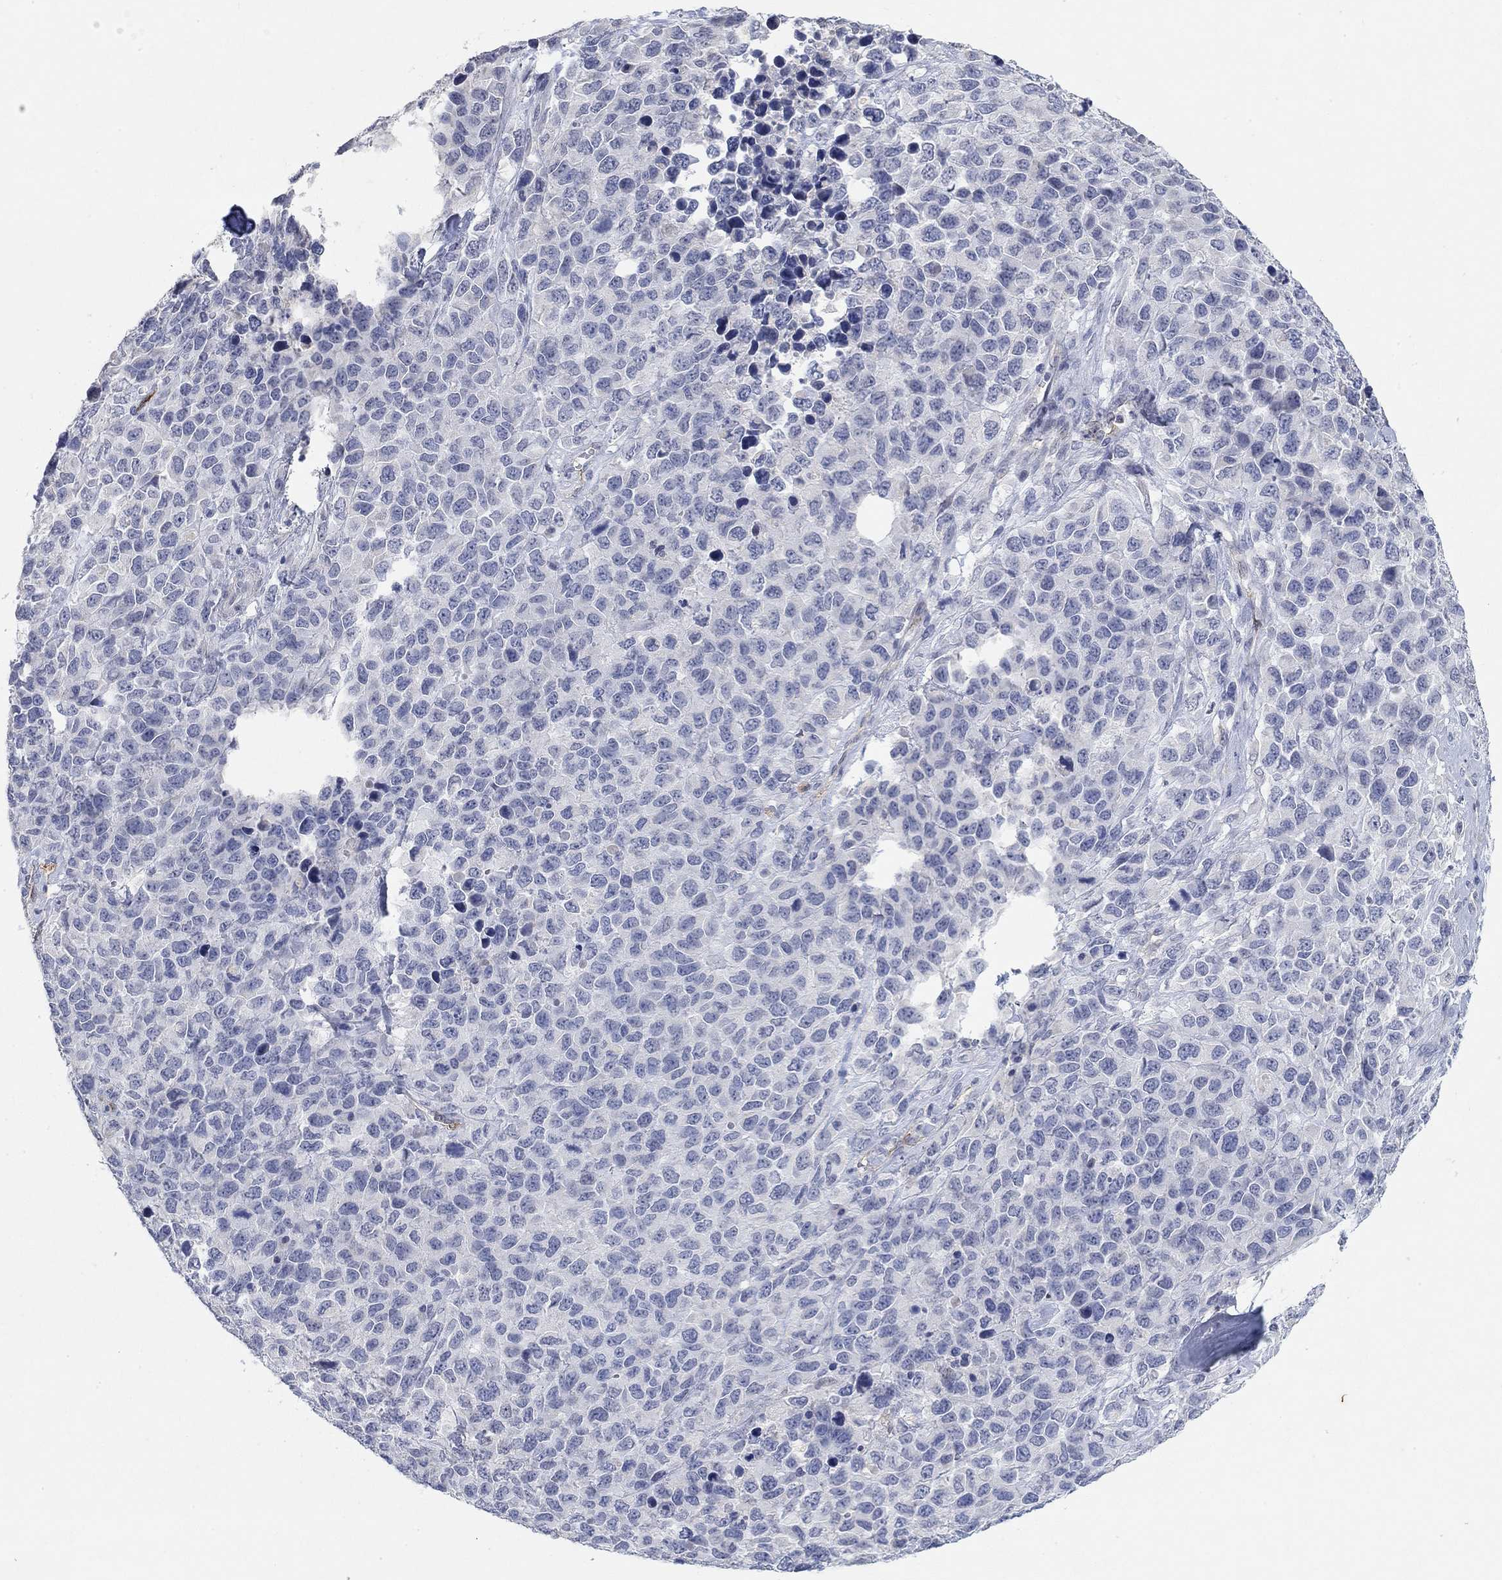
{"staining": {"intensity": "negative", "quantity": "none", "location": "none"}, "tissue": "melanoma", "cell_type": "Tumor cells", "image_type": "cancer", "snomed": [{"axis": "morphology", "description": "Malignant melanoma, Metastatic site"}, {"axis": "topography", "description": "Skin"}], "caption": "The immunohistochemistry (IHC) image has no significant expression in tumor cells of malignant melanoma (metastatic site) tissue.", "gene": "VAT1L", "patient": {"sex": "male", "age": 84}}